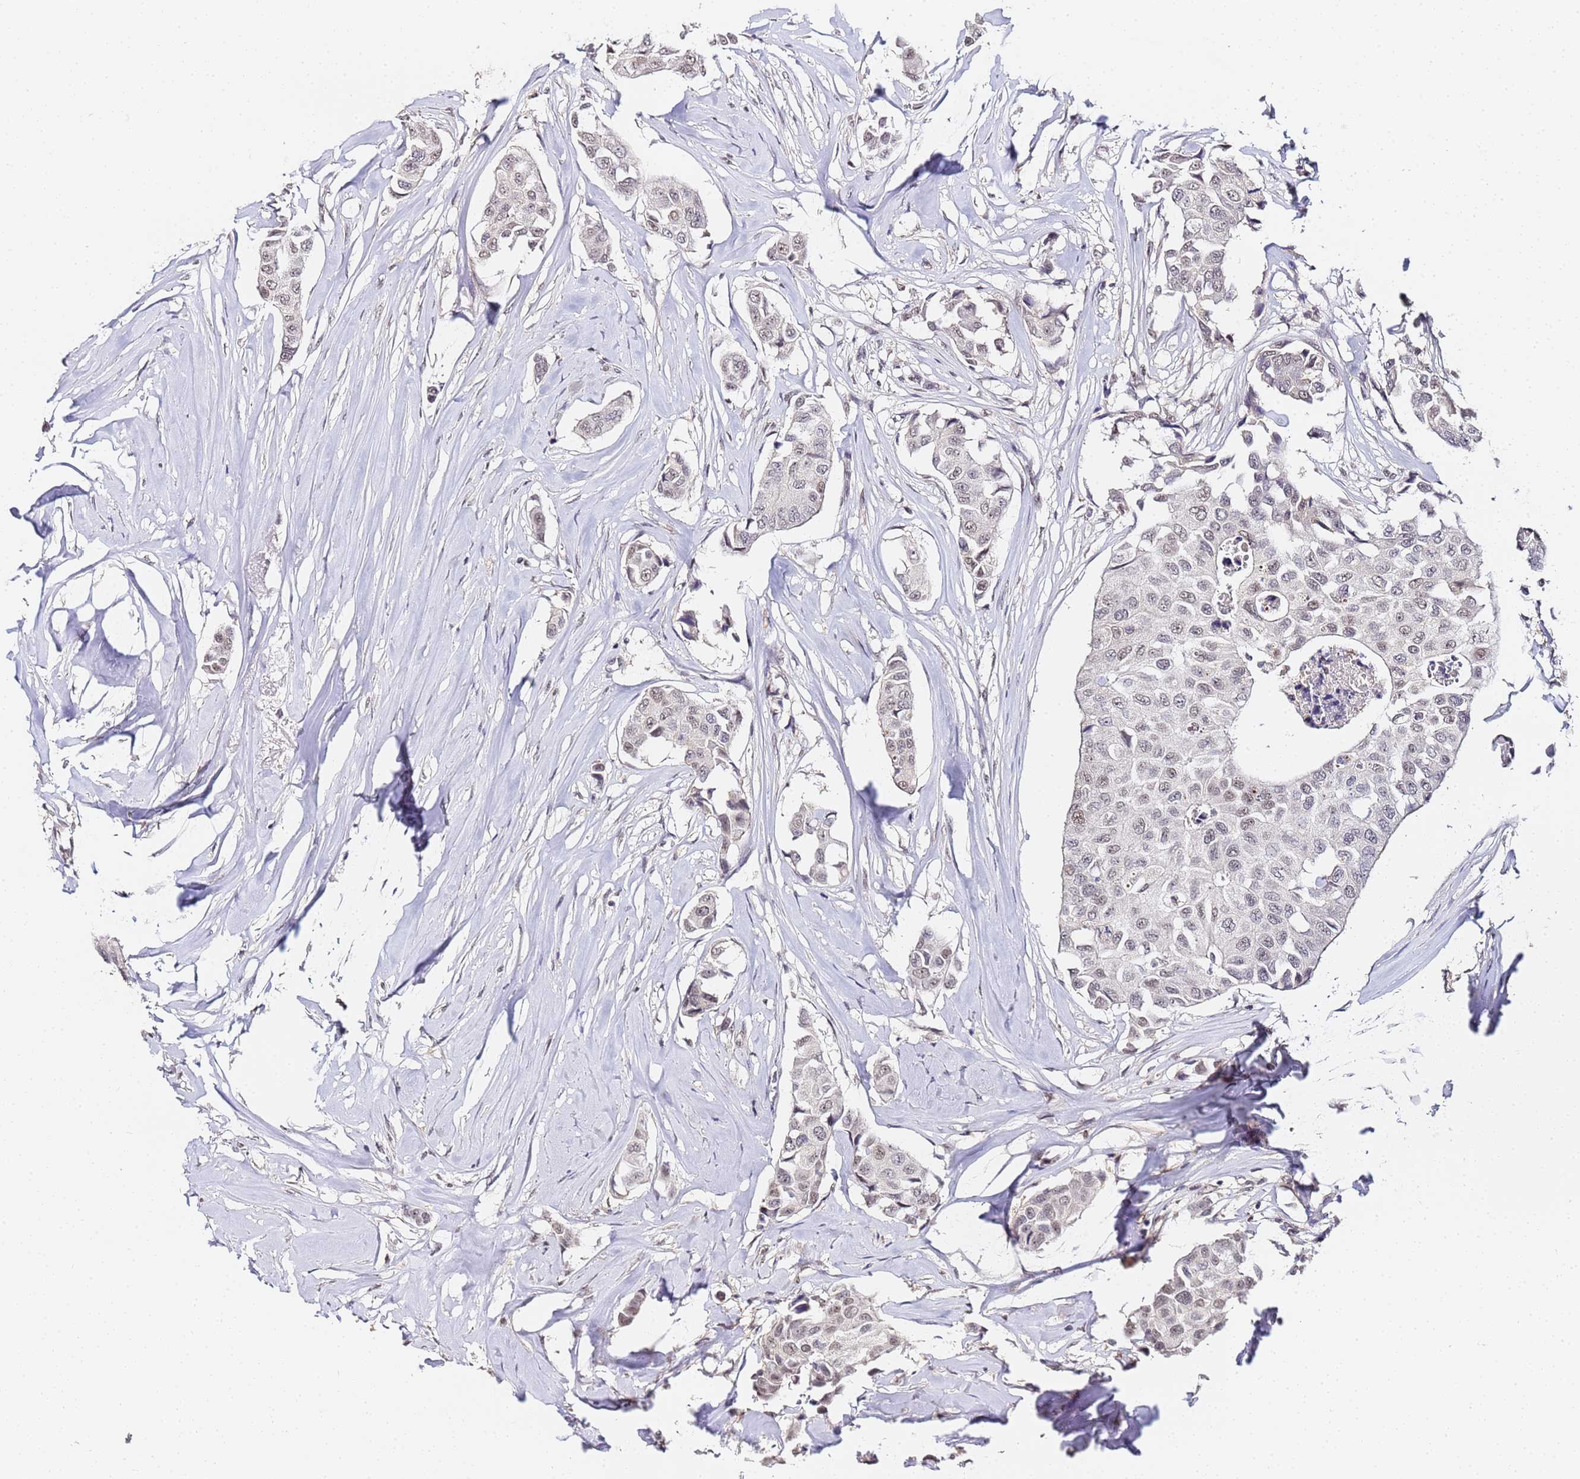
{"staining": {"intensity": "weak", "quantity": "25%-75%", "location": "nuclear"}, "tissue": "breast cancer", "cell_type": "Tumor cells", "image_type": "cancer", "snomed": [{"axis": "morphology", "description": "Duct carcinoma"}, {"axis": "topography", "description": "Breast"}], "caption": "Weak nuclear staining is seen in approximately 25%-75% of tumor cells in breast cancer.", "gene": "LSM3", "patient": {"sex": "female", "age": 80}}